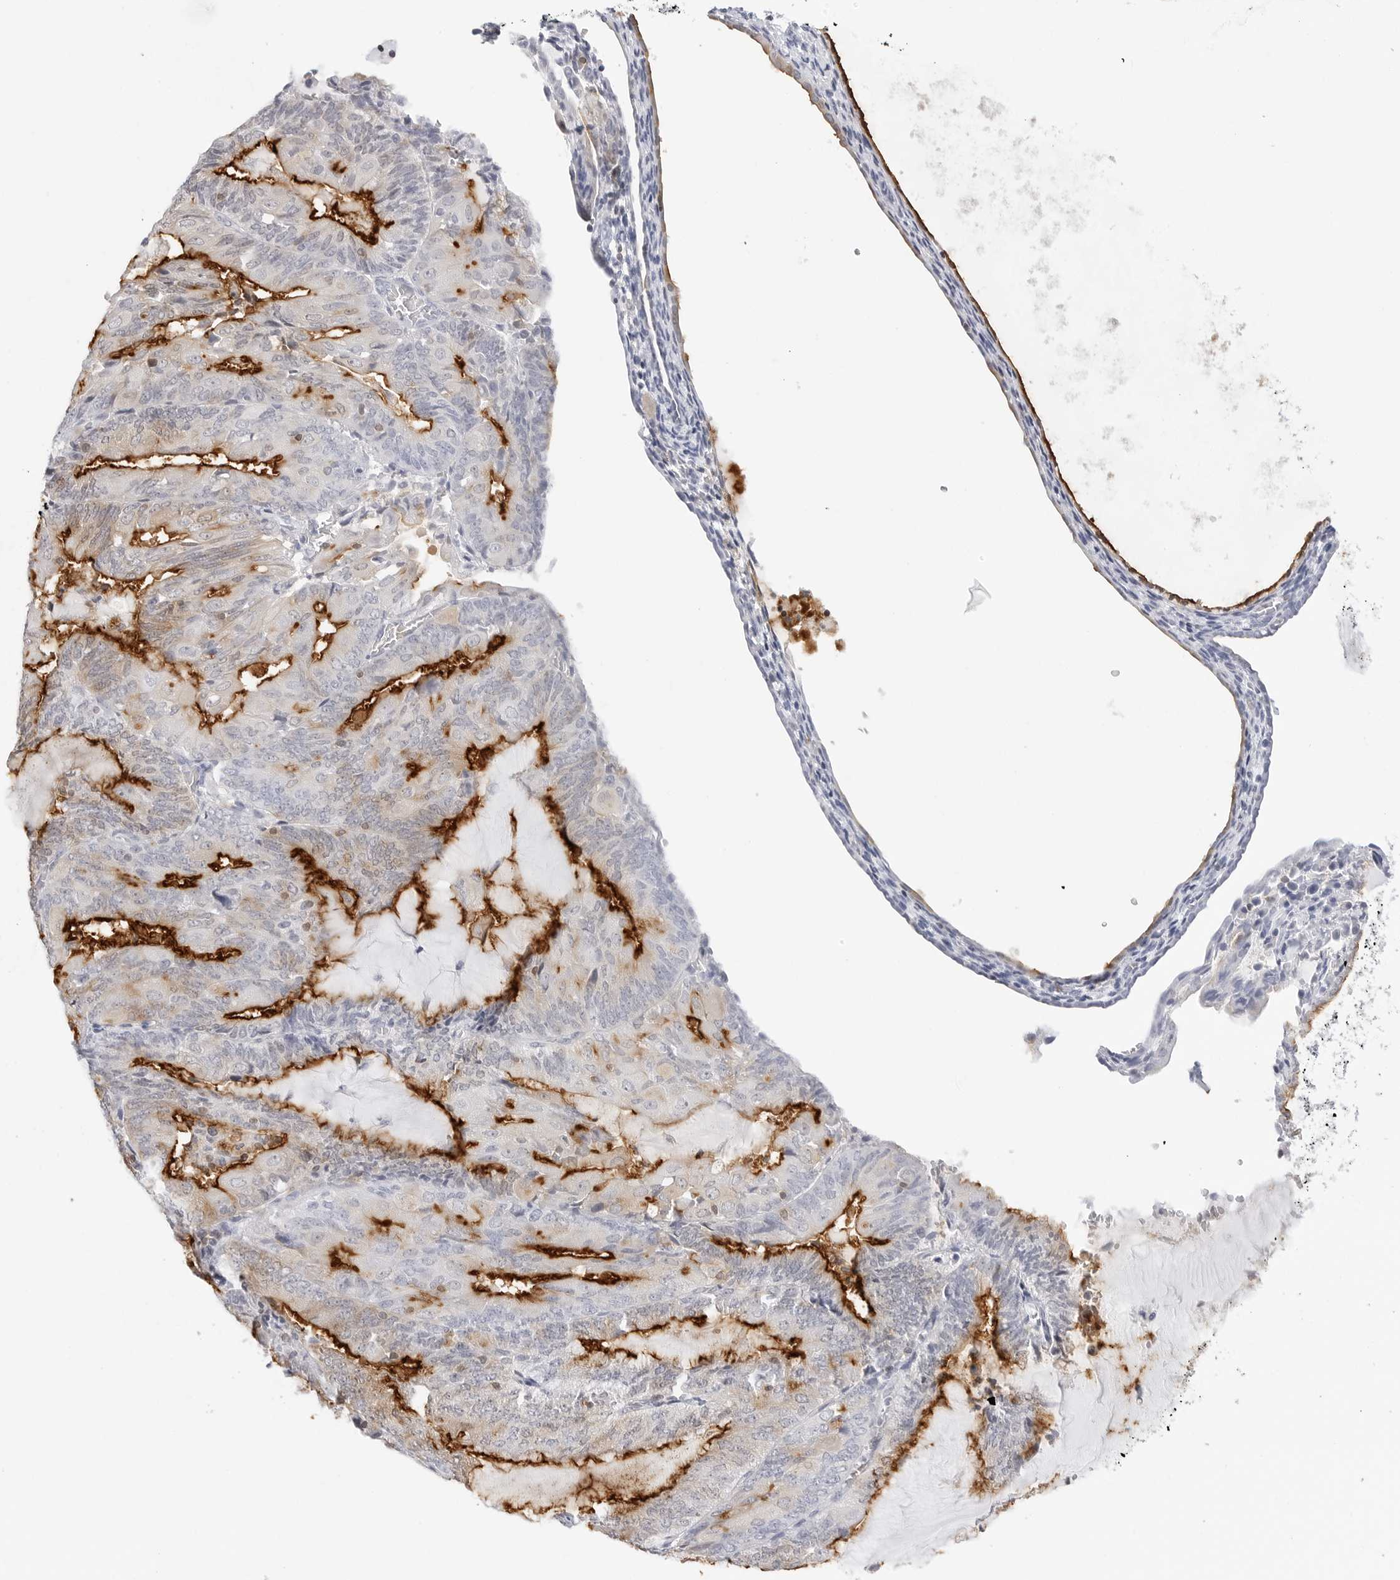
{"staining": {"intensity": "strong", "quantity": "25%-75%", "location": "cytoplasmic/membranous"}, "tissue": "endometrial cancer", "cell_type": "Tumor cells", "image_type": "cancer", "snomed": [{"axis": "morphology", "description": "Adenocarcinoma, NOS"}, {"axis": "topography", "description": "Endometrium"}], "caption": "This image reveals immunohistochemistry (IHC) staining of endometrial adenocarcinoma, with high strong cytoplasmic/membranous expression in about 25%-75% of tumor cells.", "gene": "SLC9A3R1", "patient": {"sex": "female", "age": 81}}